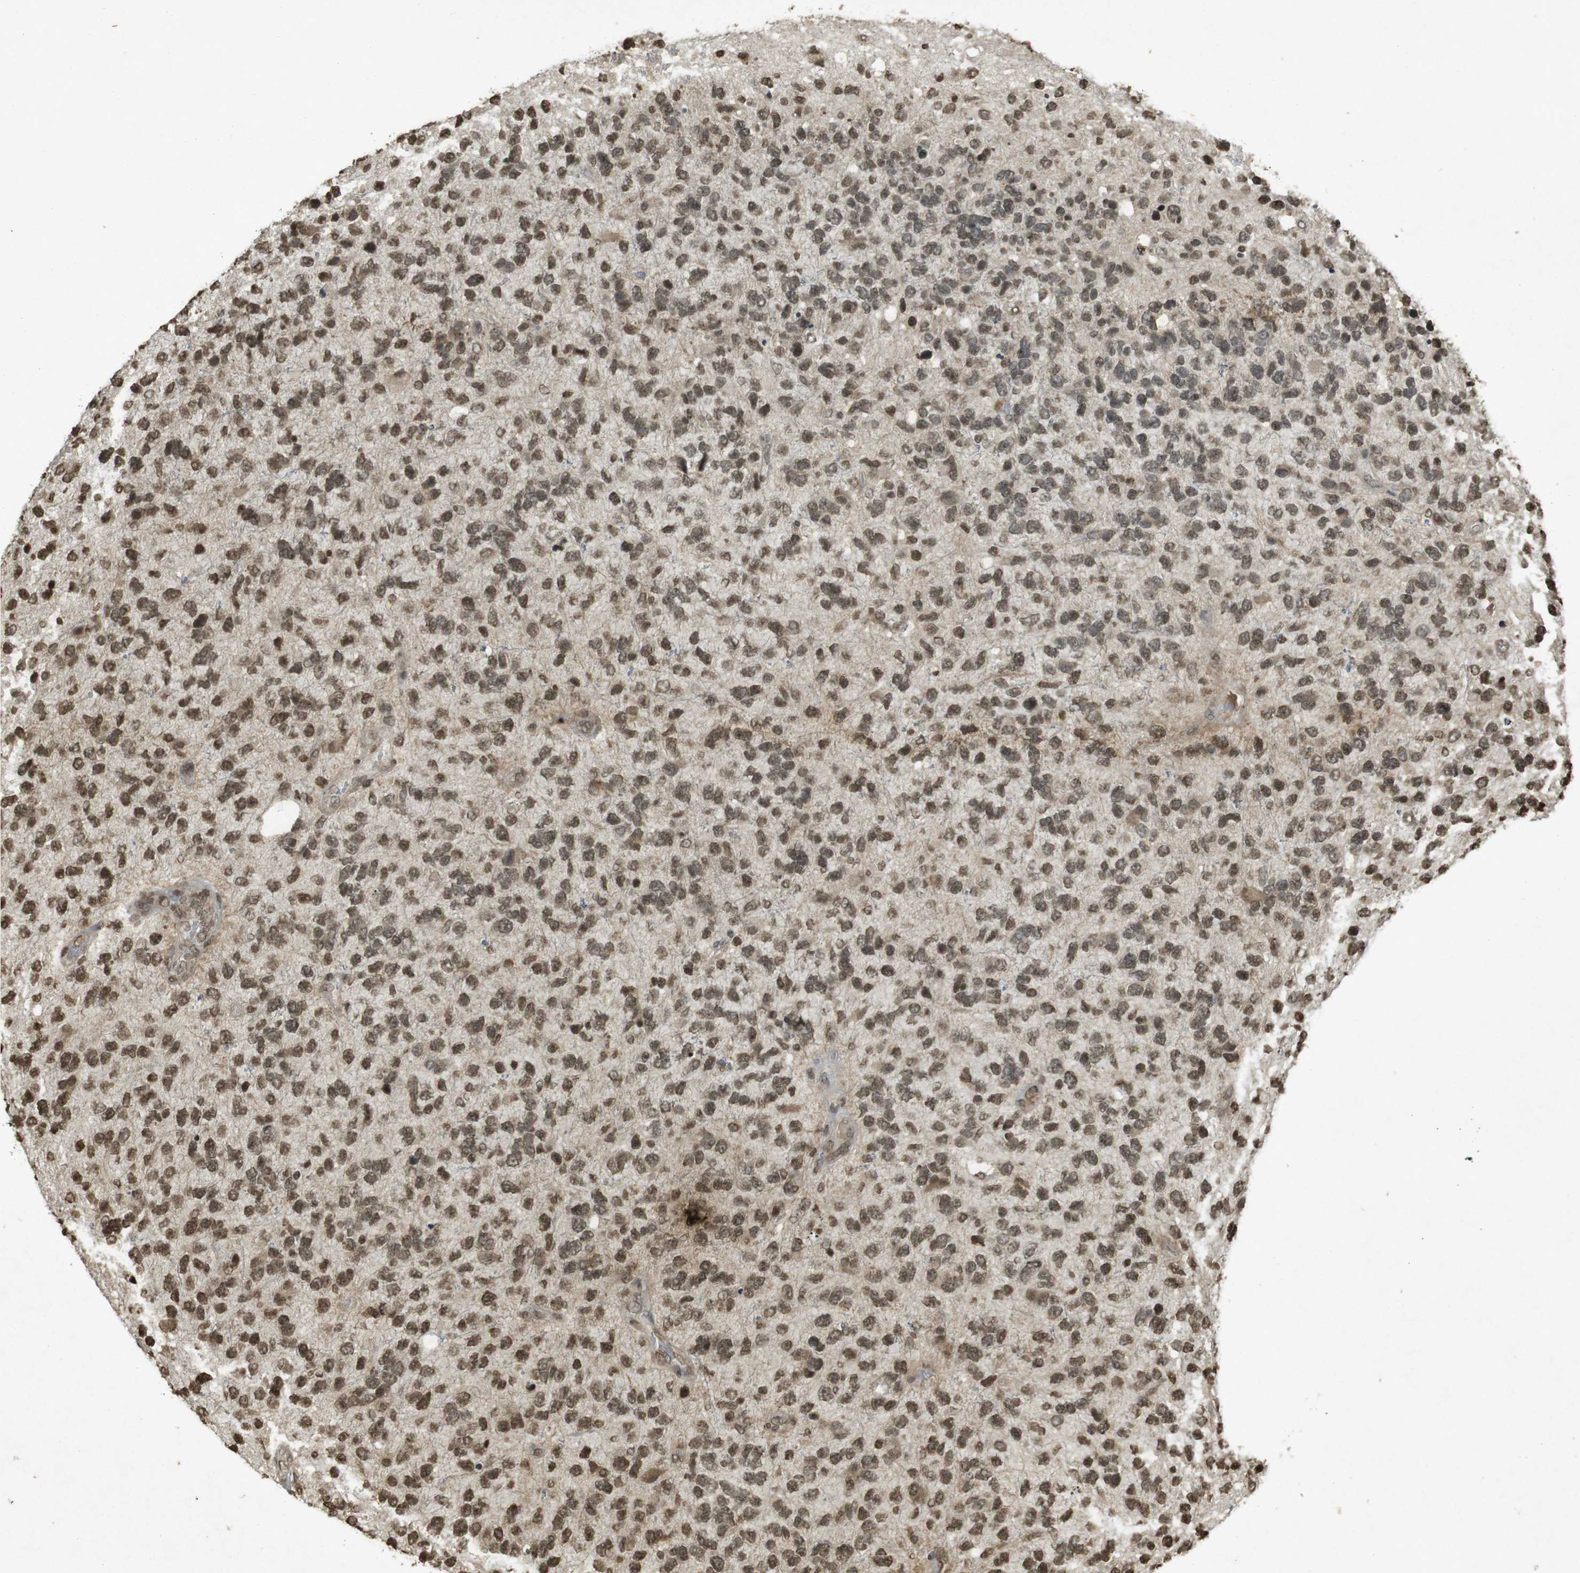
{"staining": {"intensity": "moderate", "quantity": ">75%", "location": "nuclear"}, "tissue": "glioma", "cell_type": "Tumor cells", "image_type": "cancer", "snomed": [{"axis": "morphology", "description": "Glioma, malignant, High grade"}, {"axis": "topography", "description": "Brain"}], "caption": "Glioma tissue displays moderate nuclear expression in about >75% of tumor cells, visualized by immunohistochemistry.", "gene": "ORC4", "patient": {"sex": "female", "age": 58}}